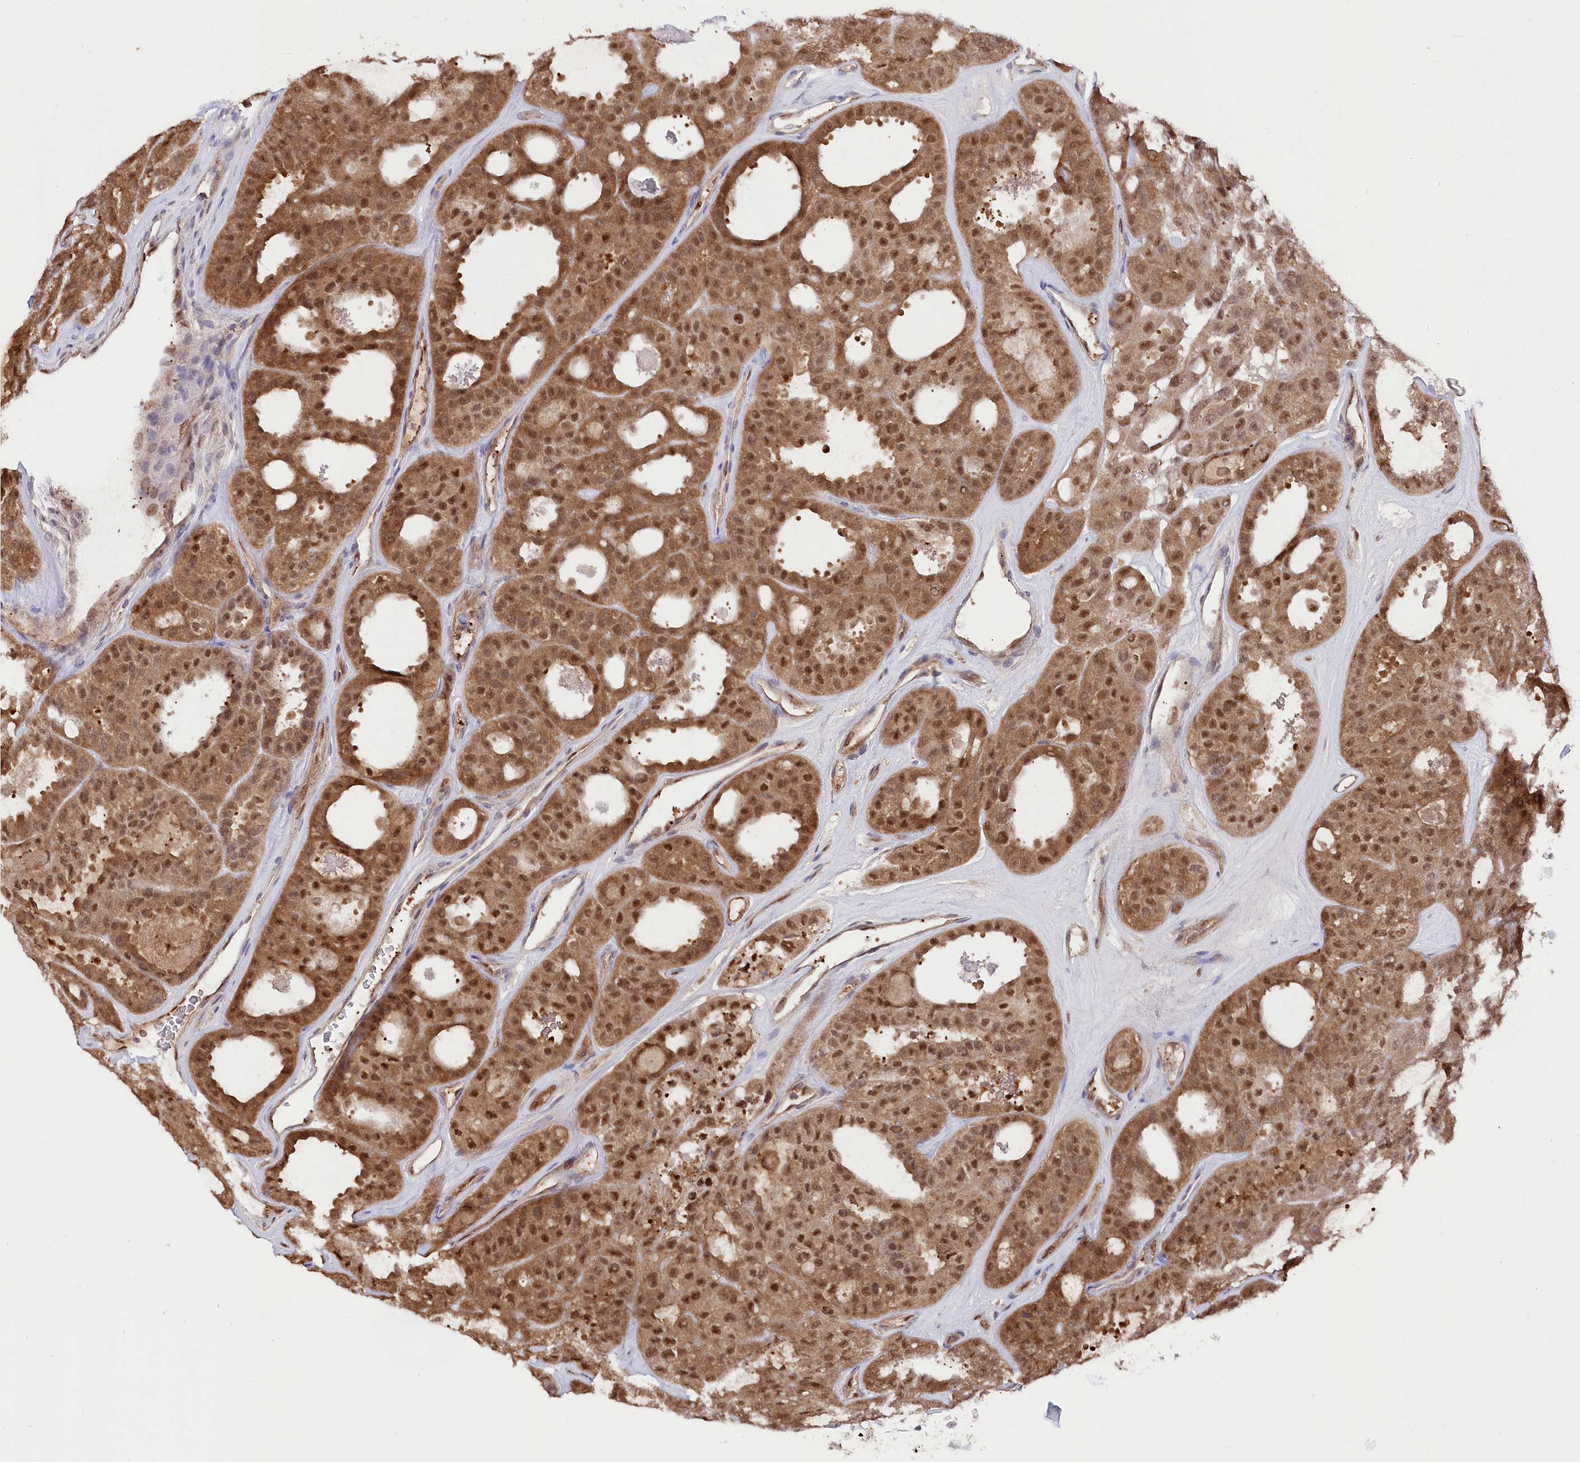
{"staining": {"intensity": "moderate", "quantity": ">75%", "location": "cytoplasmic/membranous,nuclear"}, "tissue": "thyroid cancer", "cell_type": "Tumor cells", "image_type": "cancer", "snomed": [{"axis": "morphology", "description": "Follicular adenoma carcinoma, NOS"}, {"axis": "topography", "description": "Thyroid gland"}], "caption": "IHC photomicrograph of neoplastic tissue: thyroid follicular adenoma carcinoma stained using IHC reveals medium levels of moderate protein expression localized specifically in the cytoplasmic/membranous and nuclear of tumor cells, appearing as a cytoplasmic/membranous and nuclear brown color.", "gene": "PSMA1", "patient": {"sex": "male", "age": 75}}